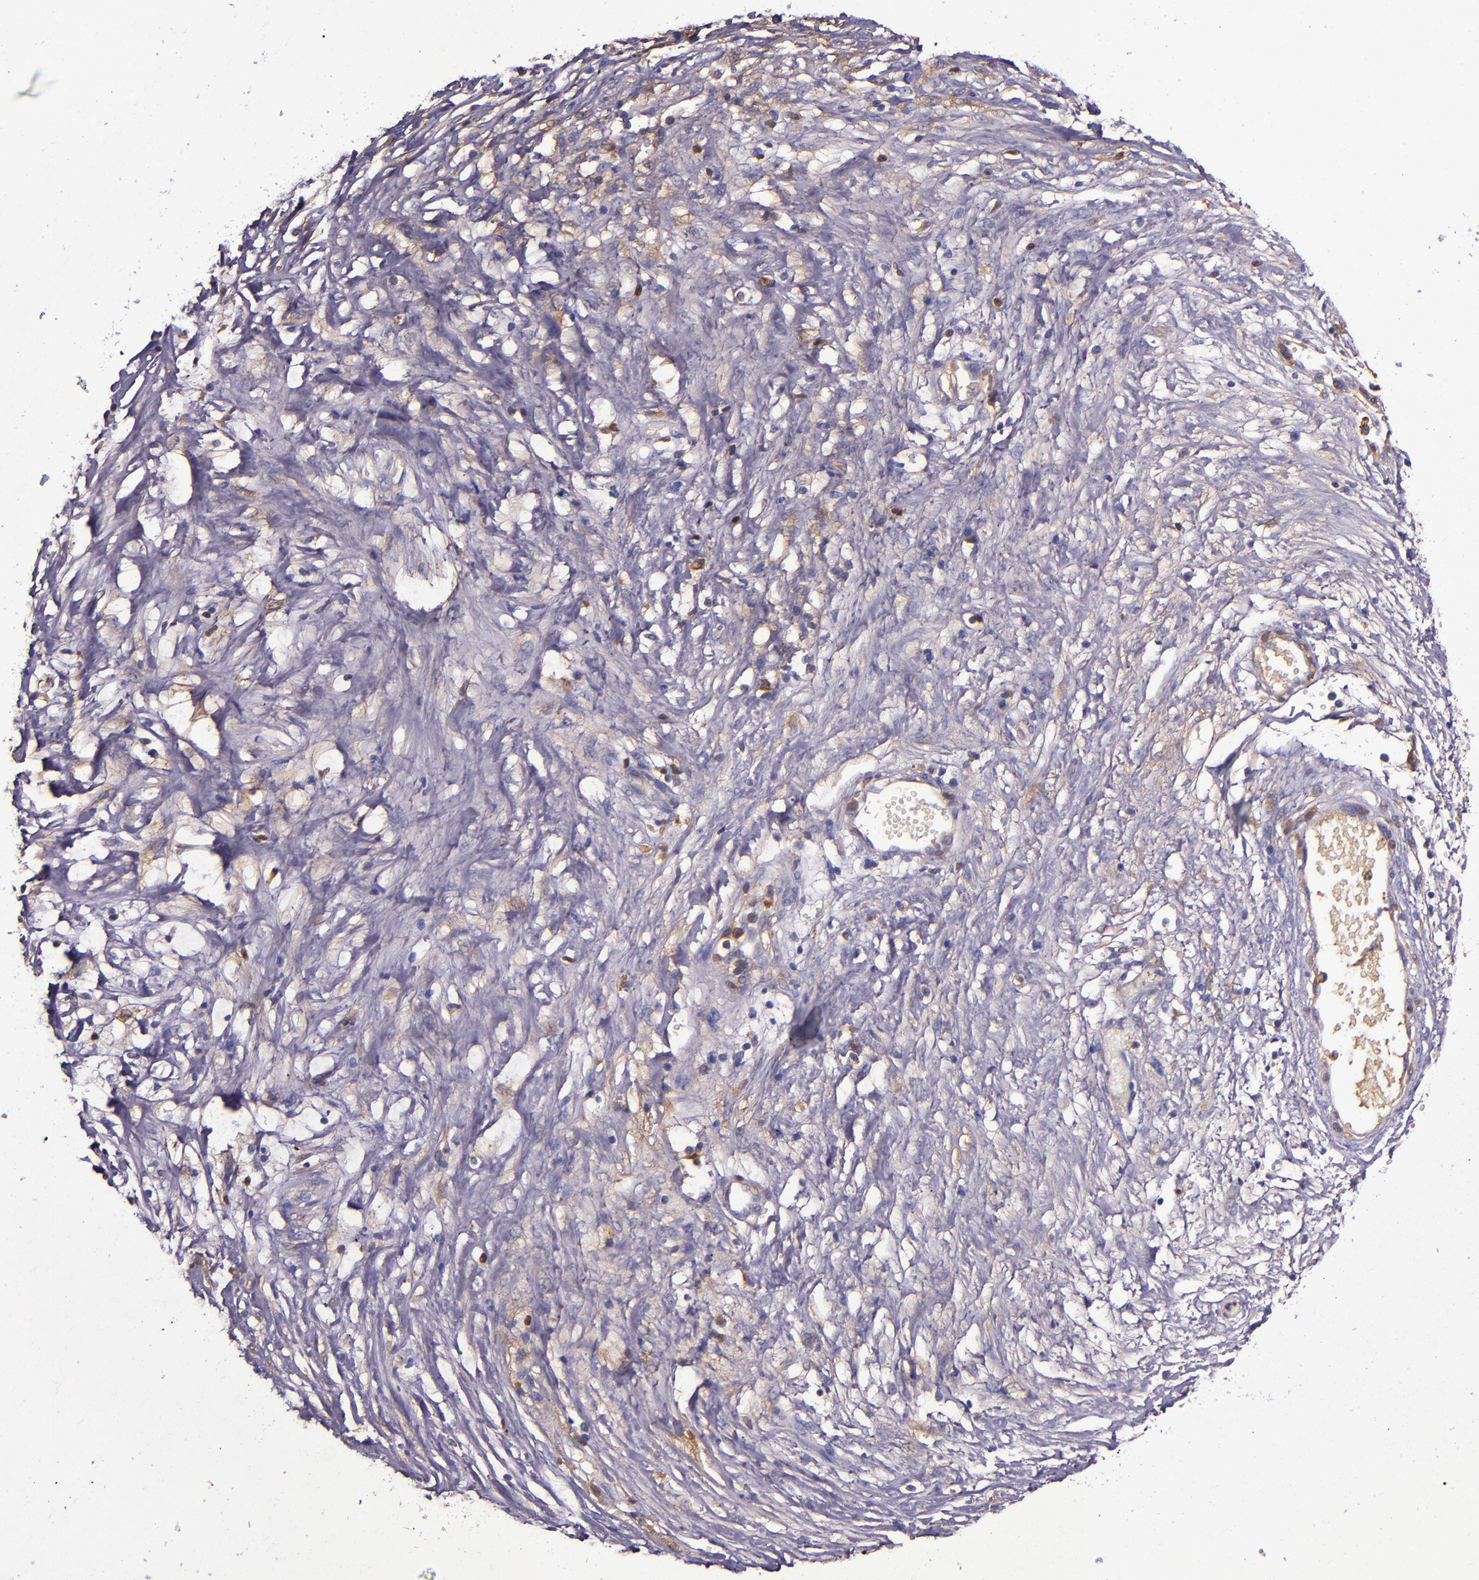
{"staining": {"intensity": "weak", "quantity": ">75%", "location": "cytoplasmic/membranous"}, "tissue": "ovarian cancer", "cell_type": "Tumor cells", "image_type": "cancer", "snomed": [{"axis": "morphology", "description": "Carcinoma, endometroid"}, {"axis": "topography", "description": "Ovary"}], "caption": "Immunohistochemistry staining of endometroid carcinoma (ovarian), which demonstrates low levels of weak cytoplasmic/membranous expression in about >75% of tumor cells indicating weak cytoplasmic/membranous protein staining. The staining was performed using DAB (brown) for protein detection and nuclei were counterstained in hematoxylin (blue).", "gene": "CLEC3B", "patient": {"sex": "female", "age": 42}}